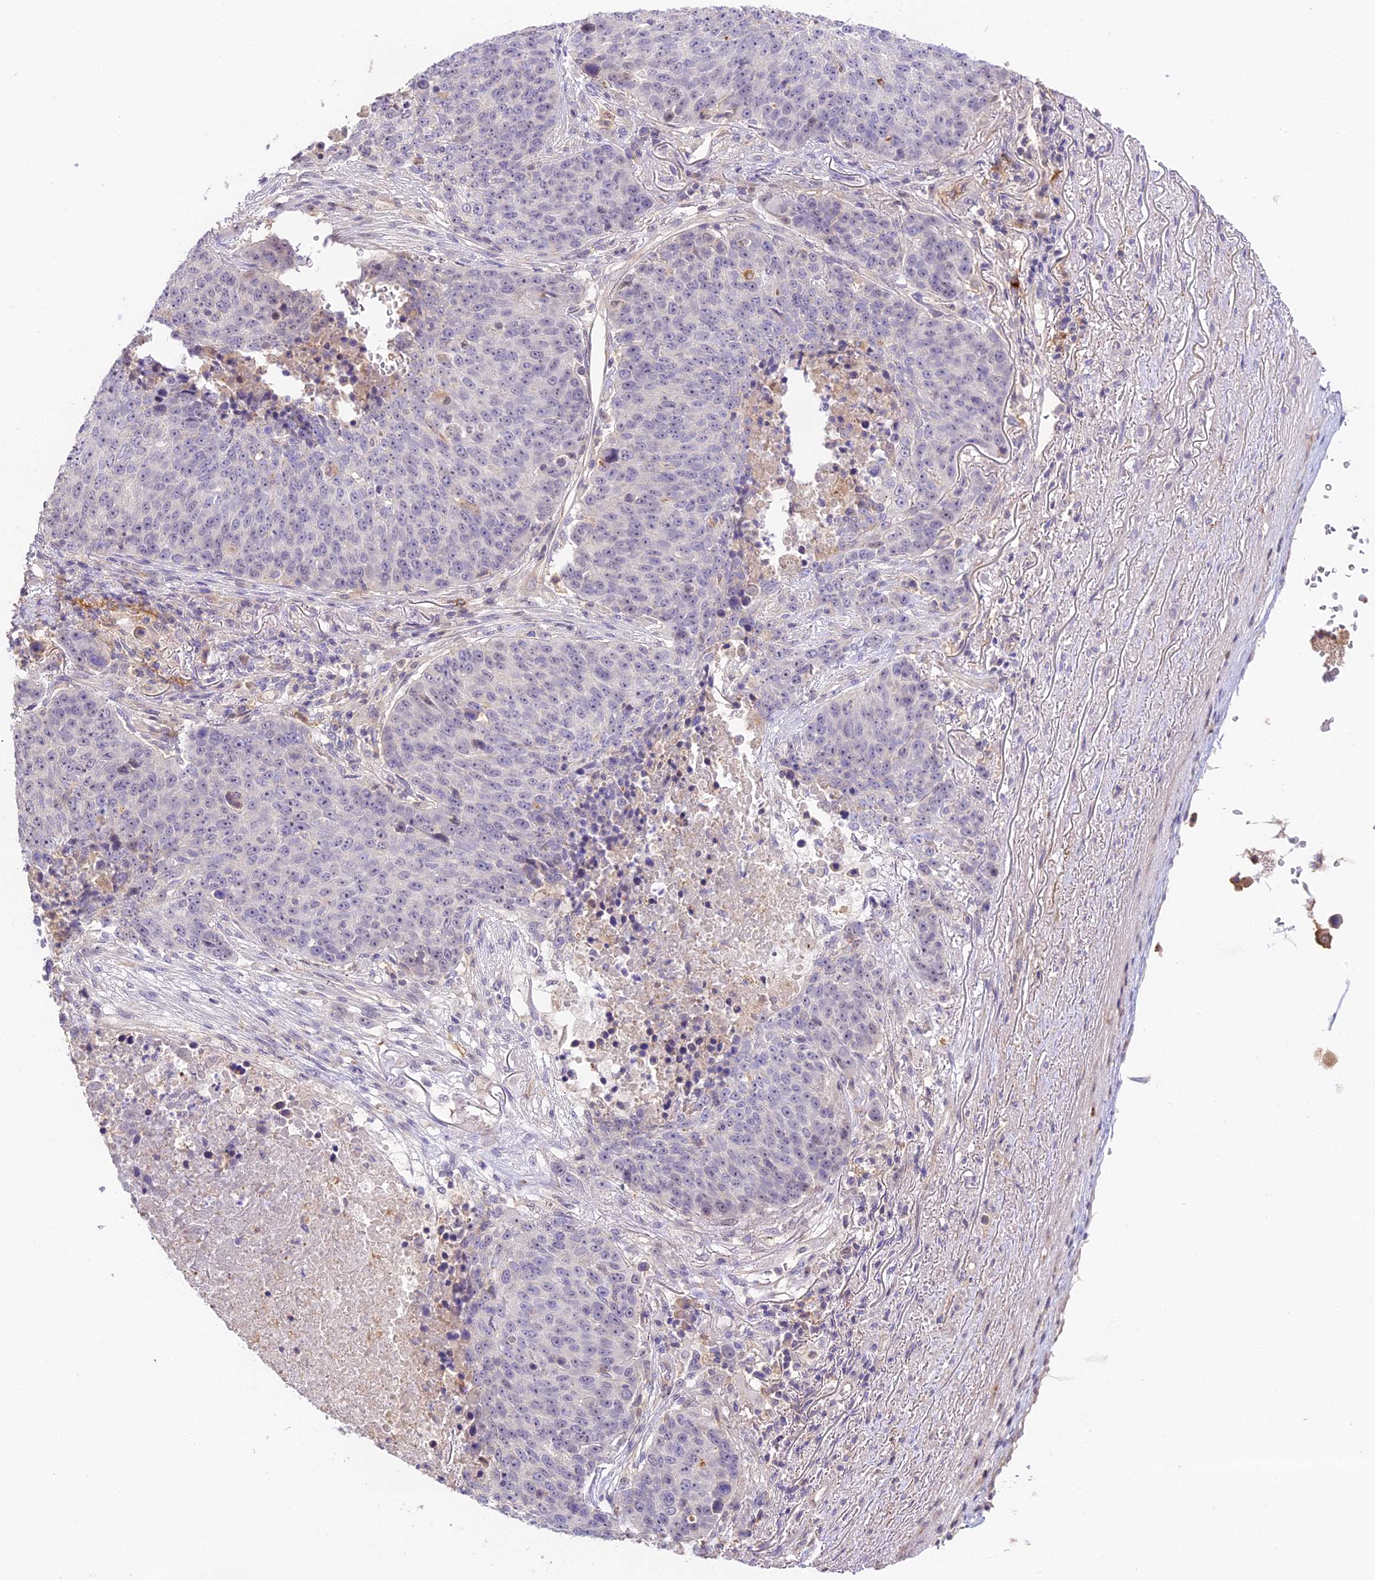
{"staining": {"intensity": "negative", "quantity": "none", "location": "none"}, "tissue": "lung cancer", "cell_type": "Tumor cells", "image_type": "cancer", "snomed": [{"axis": "morphology", "description": "Normal tissue, NOS"}, {"axis": "morphology", "description": "Squamous cell carcinoma, NOS"}, {"axis": "topography", "description": "Lymph node"}, {"axis": "topography", "description": "Lung"}], "caption": "Human squamous cell carcinoma (lung) stained for a protein using immunohistochemistry shows no positivity in tumor cells.", "gene": "NOD2", "patient": {"sex": "male", "age": 66}}